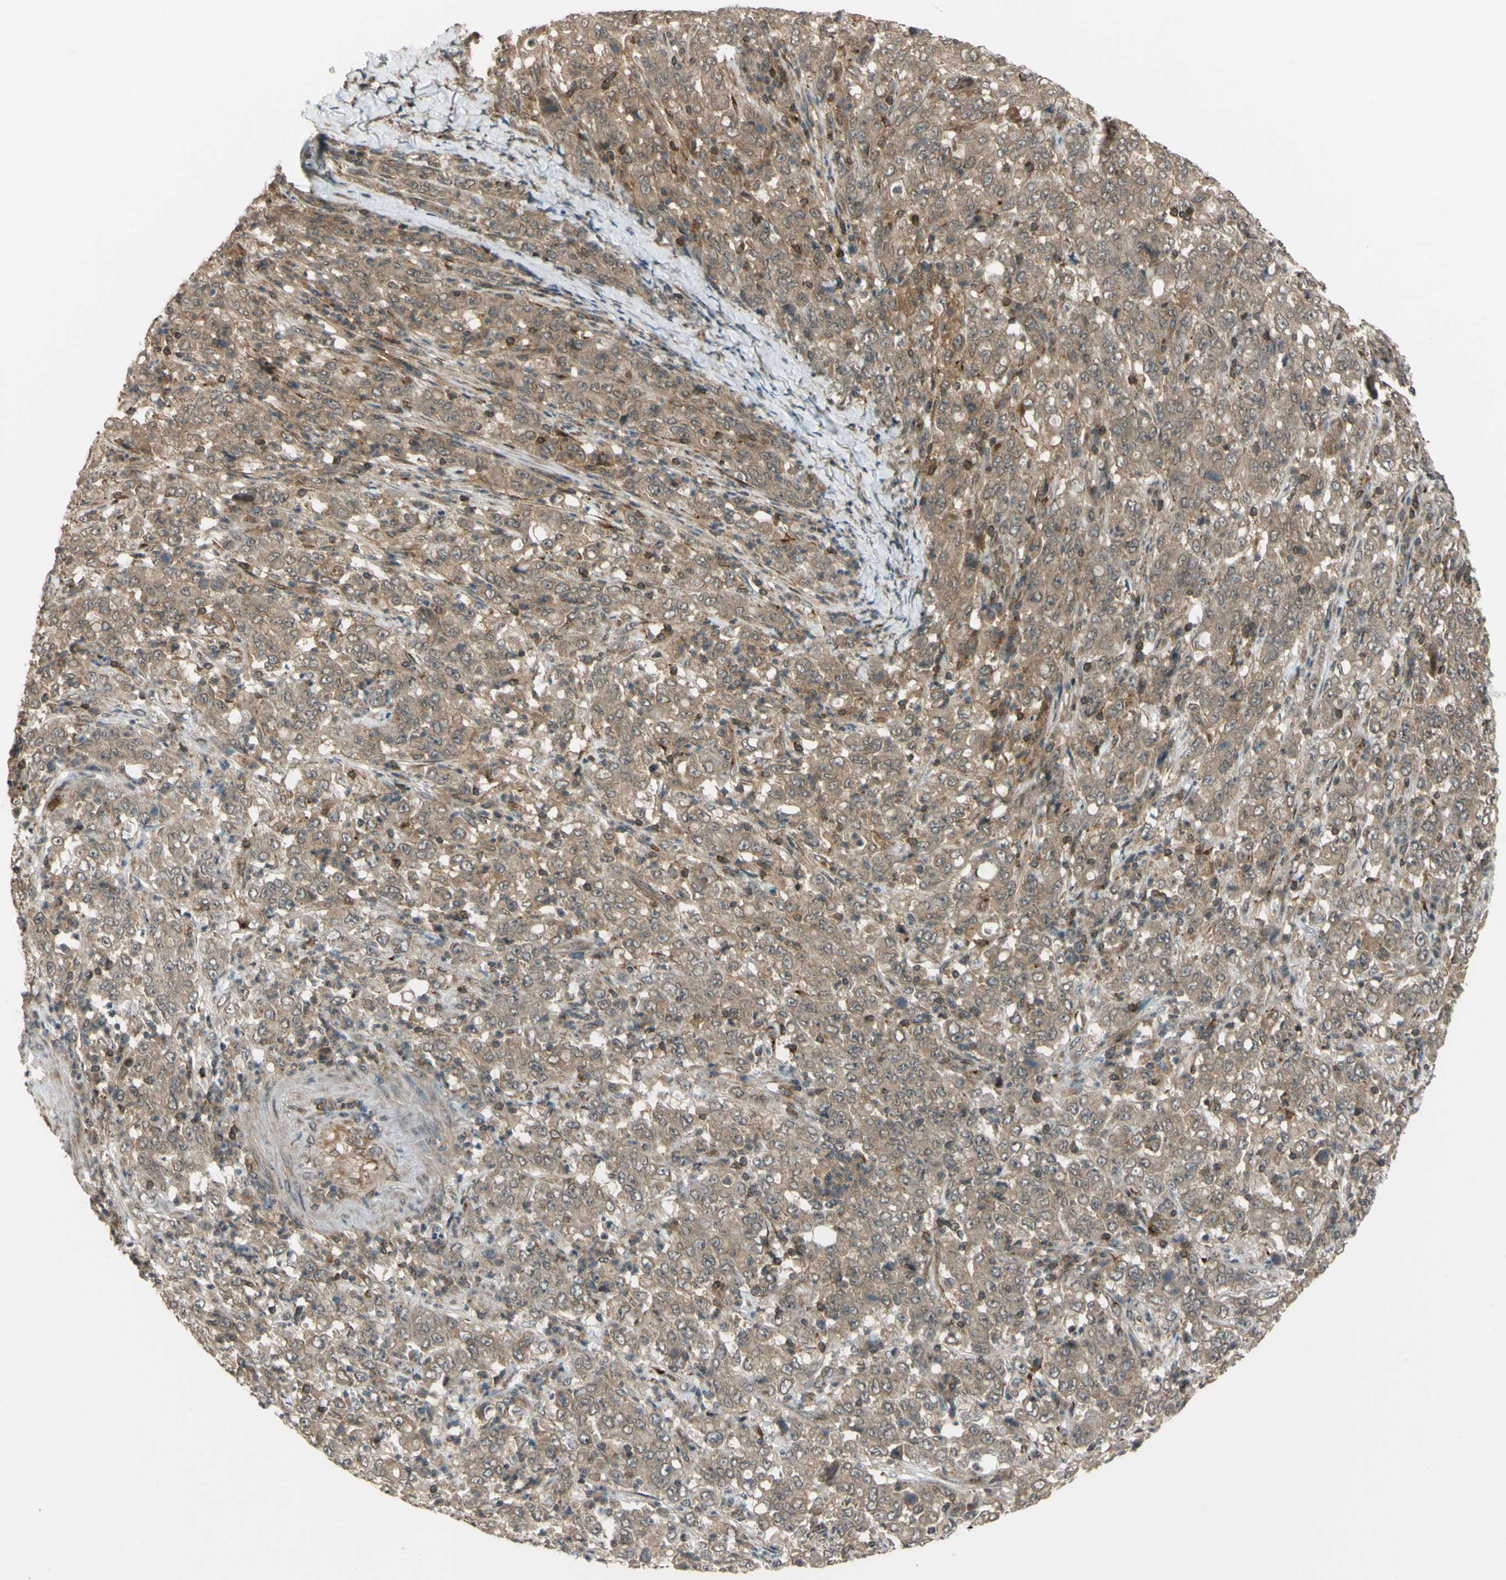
{"staining": {"intensity": "weak", "quantity": ">75%", "location": "cytoplasmic/membranous,nuclear"}, "tissue": "stomach cancer", "cell_type": "Tumor cells", "image_type": "cancer", "snomed": [{"axis": "morphology", "description": "Adenocarcinoma, NOS"}, {"axis": "topography", "description": "Stomach, lower"}], "caption": "There is low levels of weak cytoplasmic/membranous and nuclear positivity in tumor cells of adenocarcinoma (stomach), as demonstrated by immunohistochemical staining (brown color).", "gene": "FLII", "patient": {"sex": "female", "age": 71}}